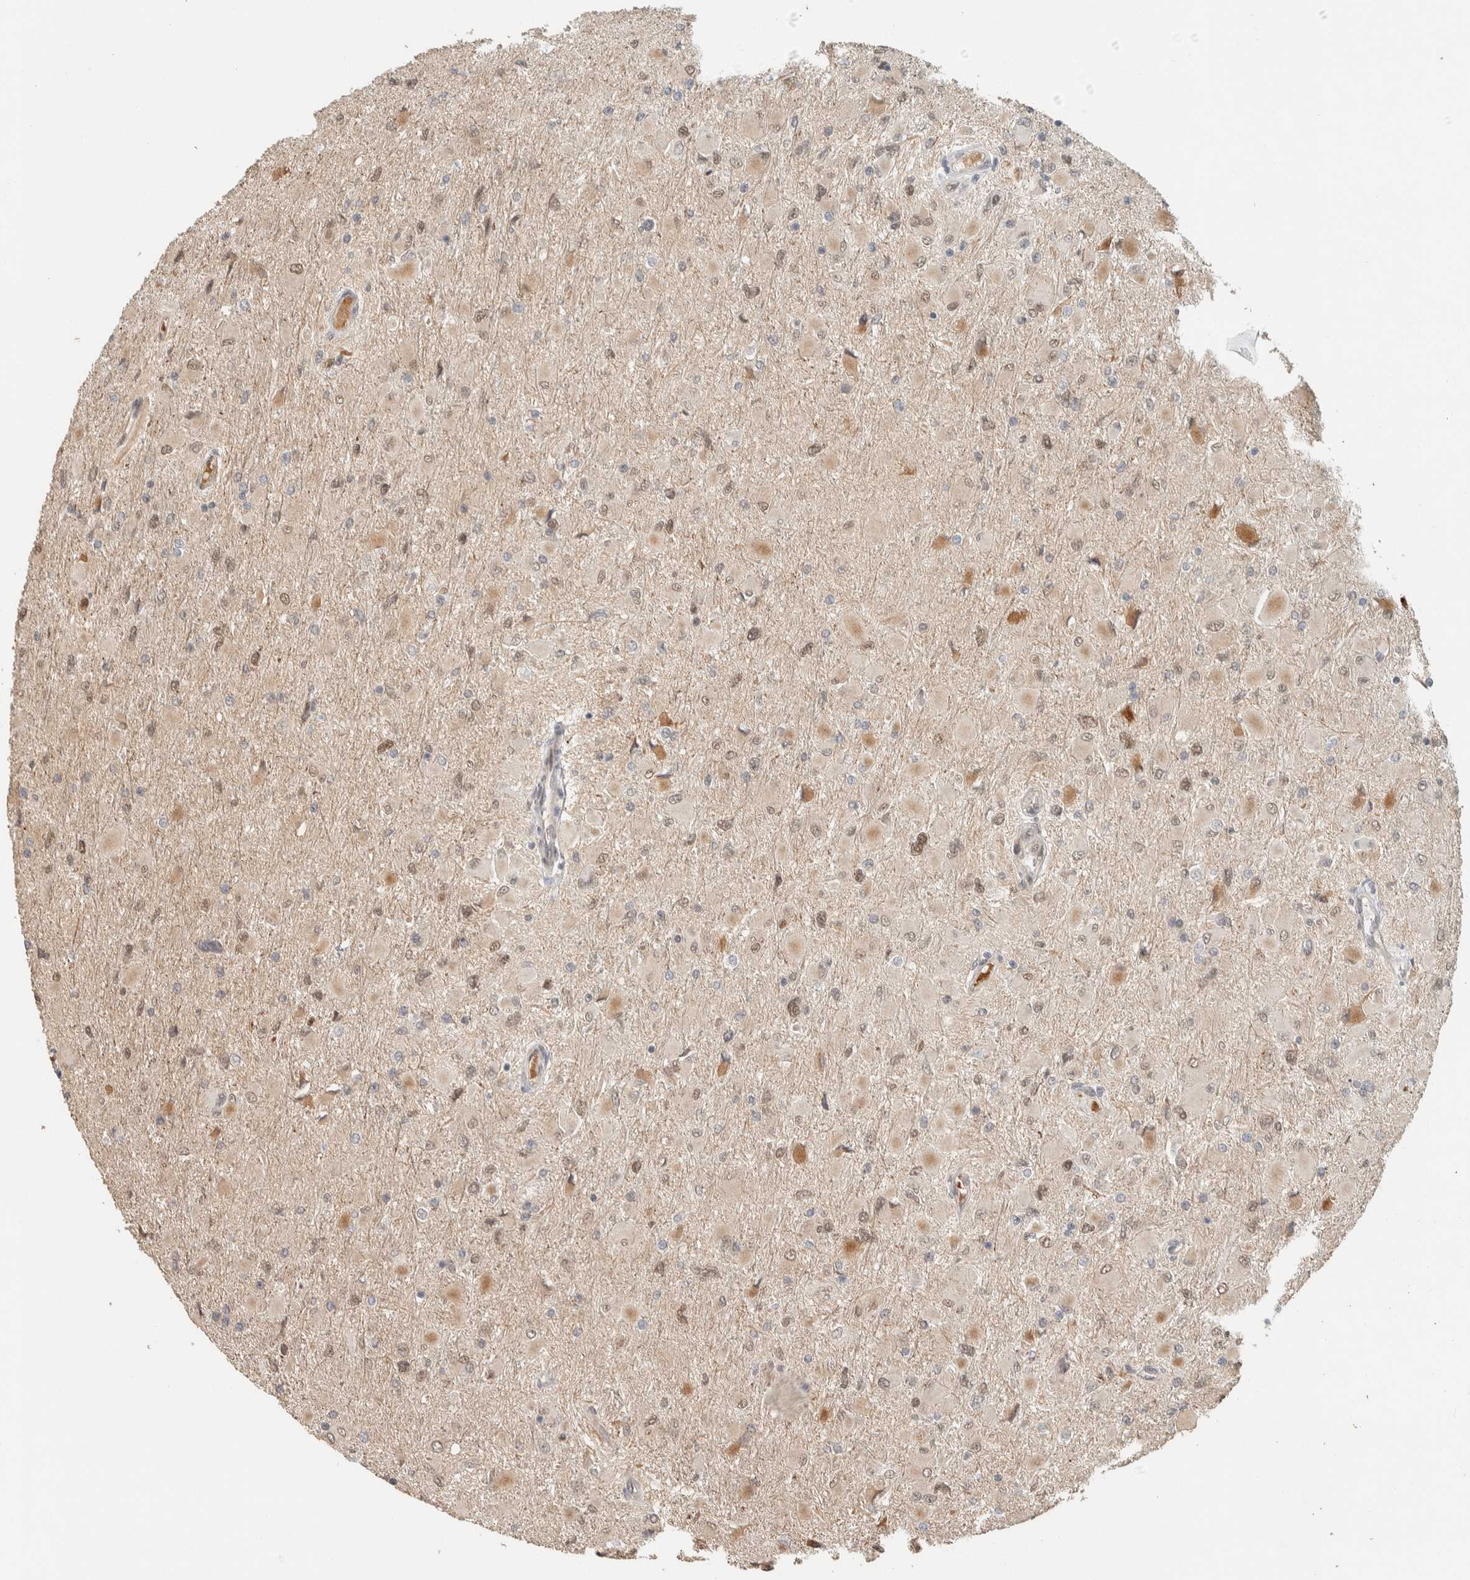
{"staining": {"intensity": "weak", "quantity": "25%-75%", "location": "nuclear"}, "tissue": "glioma", "cell_type": "Tumor cells", "image_type": "cancer", "snomed": [{"axis": "morphology", "description": "Glioma, malignant, High grade"}, {"axis": "topography", "description": "Cerebral cortex"}], "caption": "The photomicrograph exhibits staining of glioma, revealing weak nuclear protein expression (brown color) within tumor cells. (DAB (3,3'-diaminobenzidine) = brown stain, brightfield microscopy at high magnification).", "gene": "ZBTB2", "patient": {"sex": "female", "age": 36}}